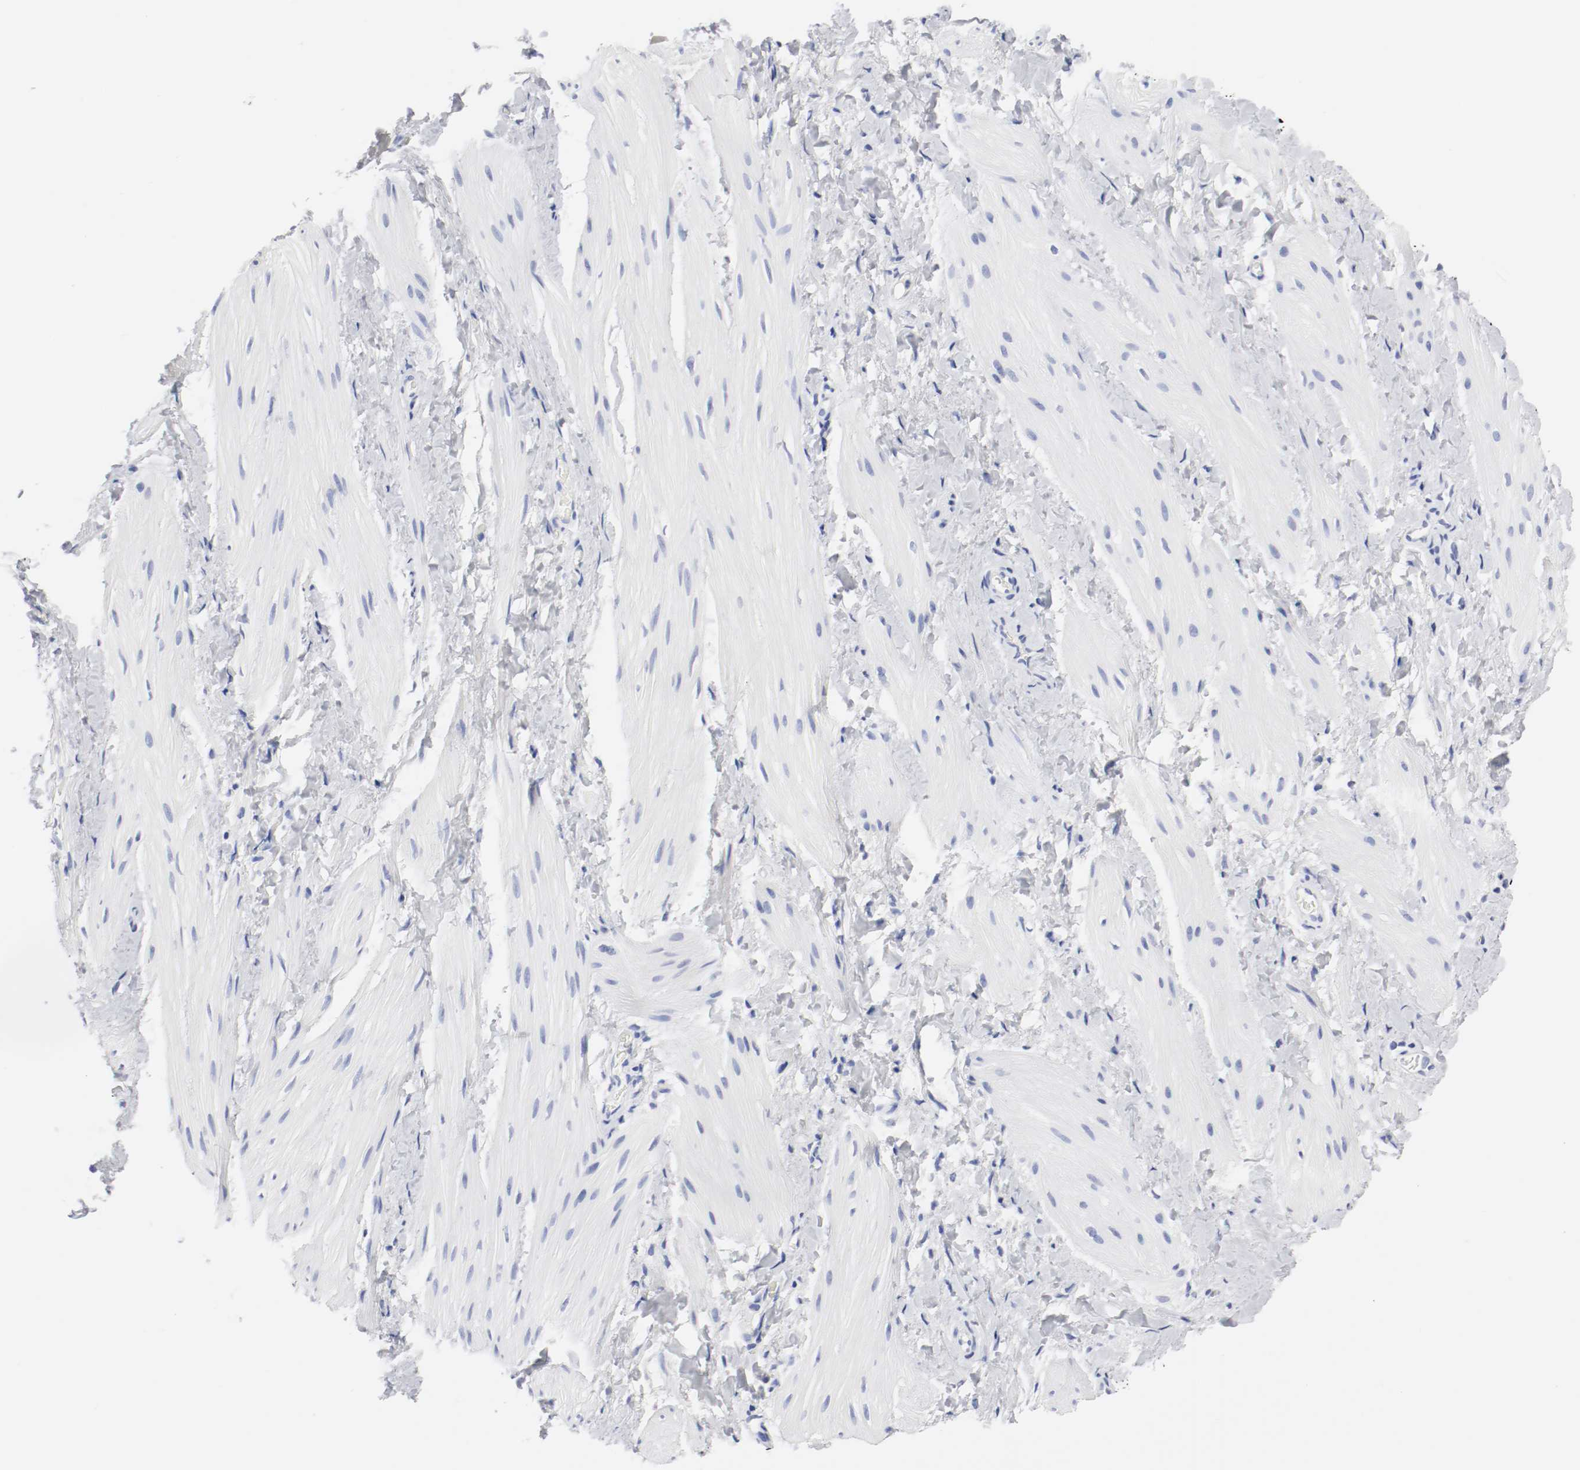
{"staining": {"intensity": "negative", "quantity": "none", "location": "none"}, "tissue": "smooth muscle", "cell_type": "Smooth muscle cells", "image_type": "normal", "snomed": [{"axis": "morphology", "description": "Normal tissue, NOS"}, {"axis": "topography", "description": "Smooth muscle"}], "caption": "Immunohistochemistry (IHC) of benign smooth muscle displays no expression in smooth muscle cells.", "gene": "GAD1", "patient": {"sex": "male", "age": 16}}